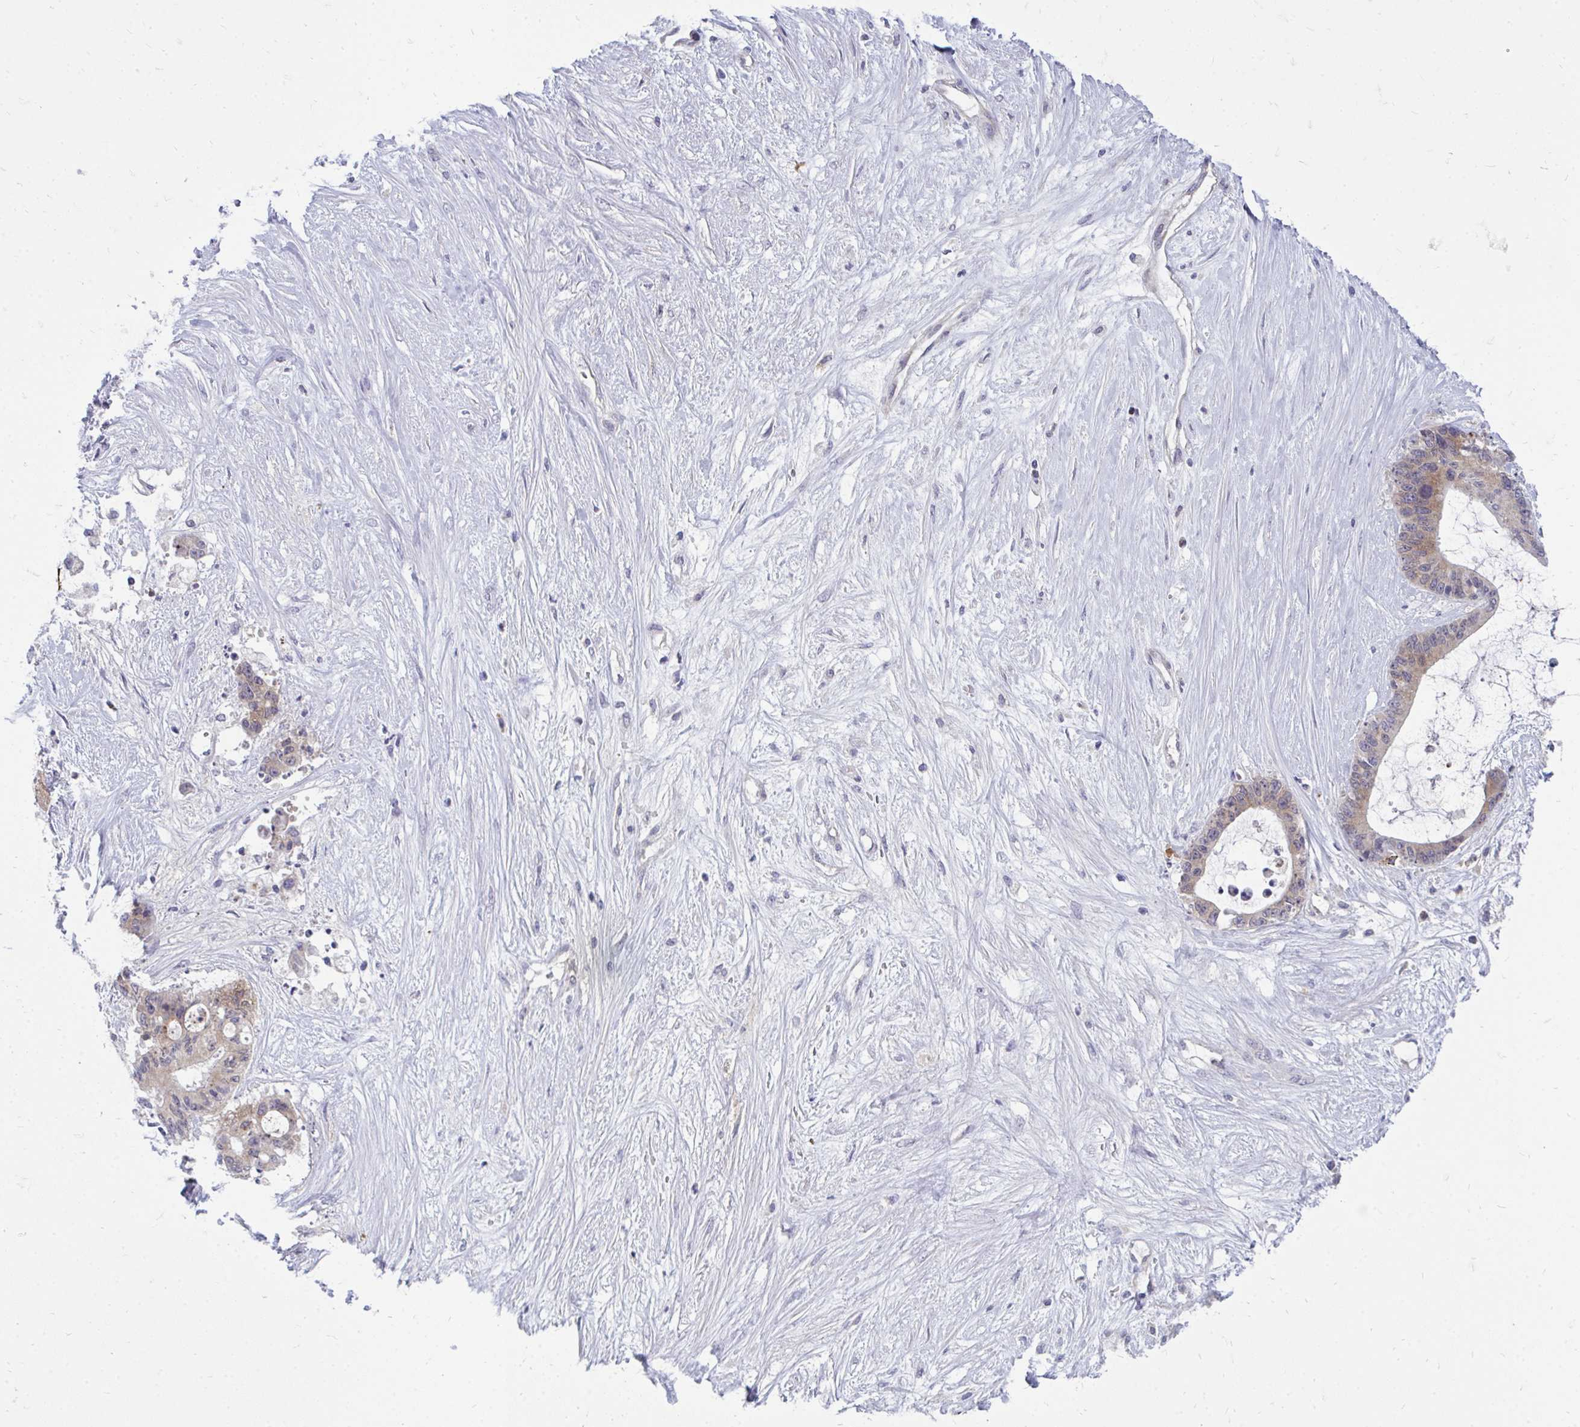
{"staining": {"intensity": "weak", "quantity": ">75%", "location": "cytoplasmic/membranous"}, "tissue": "liver cancer", "cell_type": "Tumor cells", "image_type": "cancer", "snomed": [{"axis": "morphology", "description": "Normal tissue, NOS"}, {"axis": "morphology", "description": "Cholangiocarcinoma"}, {"axis": "topography", "description": "Liver"}, {"axis": "topography", "description": "Peripheral nerve tissue"}], "caption": "IHC image of neoplastic tissue: liver cancer (cholangiocarcinoma) stained using immunohistochemistry (IHC) shows low levels of weak protein expression localized specifically in the cytoplasmic/membranous of tumor cells, appearing as a cytoplasmic/membranous brown color.", "gene": "ACSL5", "patient": {"sex": "female", "age": 73}}